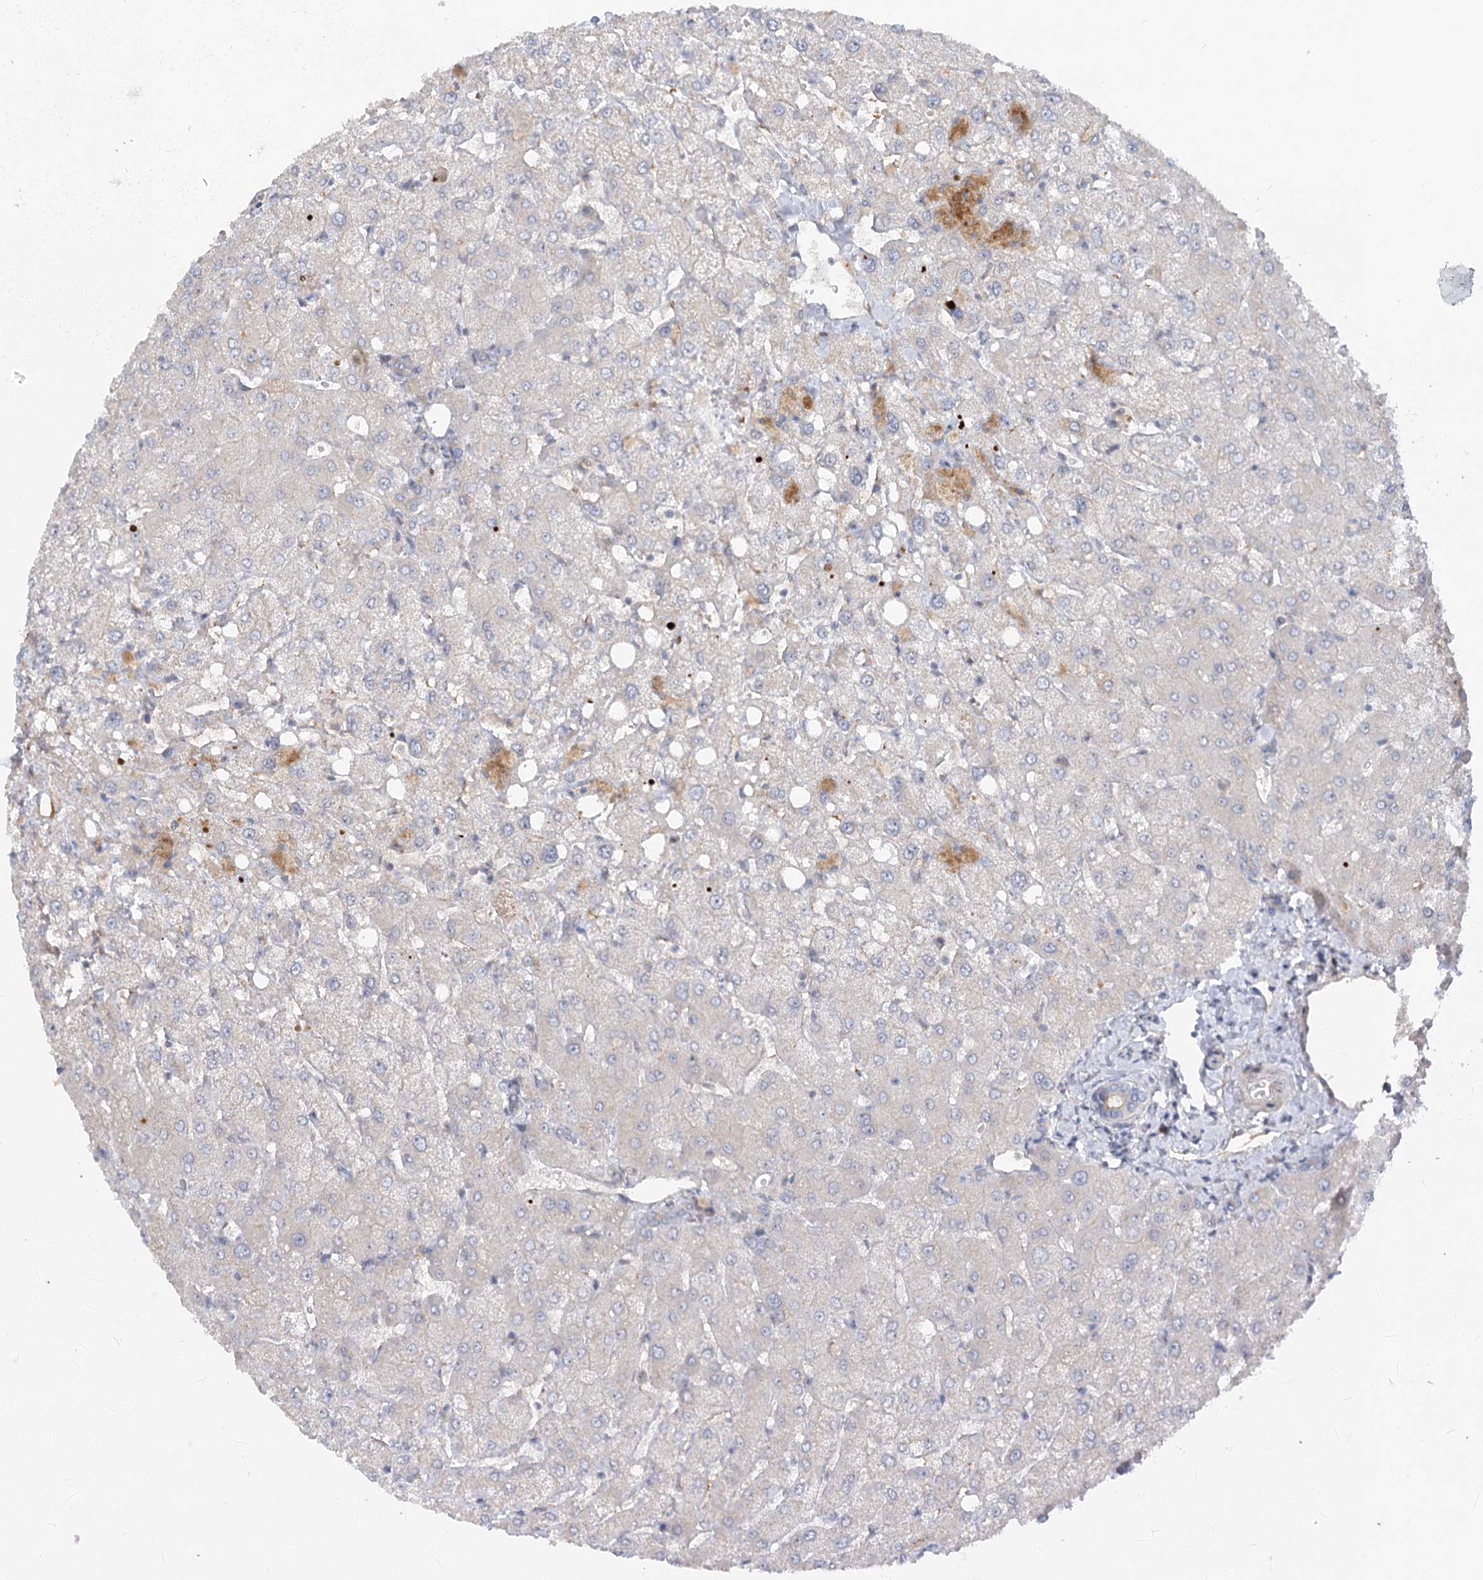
{"staining": {"intensity": "weak", "quantity": "<25%", "location": "cytoplasmic/membranous"}, "tissue": "liver", "cell_type": "Cholangiocytes", "image_type": "normal", "snomed": [{"axis": "morphology", "description": "Normal tissue, NOS"}, {"axis": "topography", "description": "Liver"}], "caption": "This is a image of IHC staining of normal liver, which shows no positivity in cholangiocytes.", "gene": "FGF19", "patient": {"sex": "female", "age": 54}}